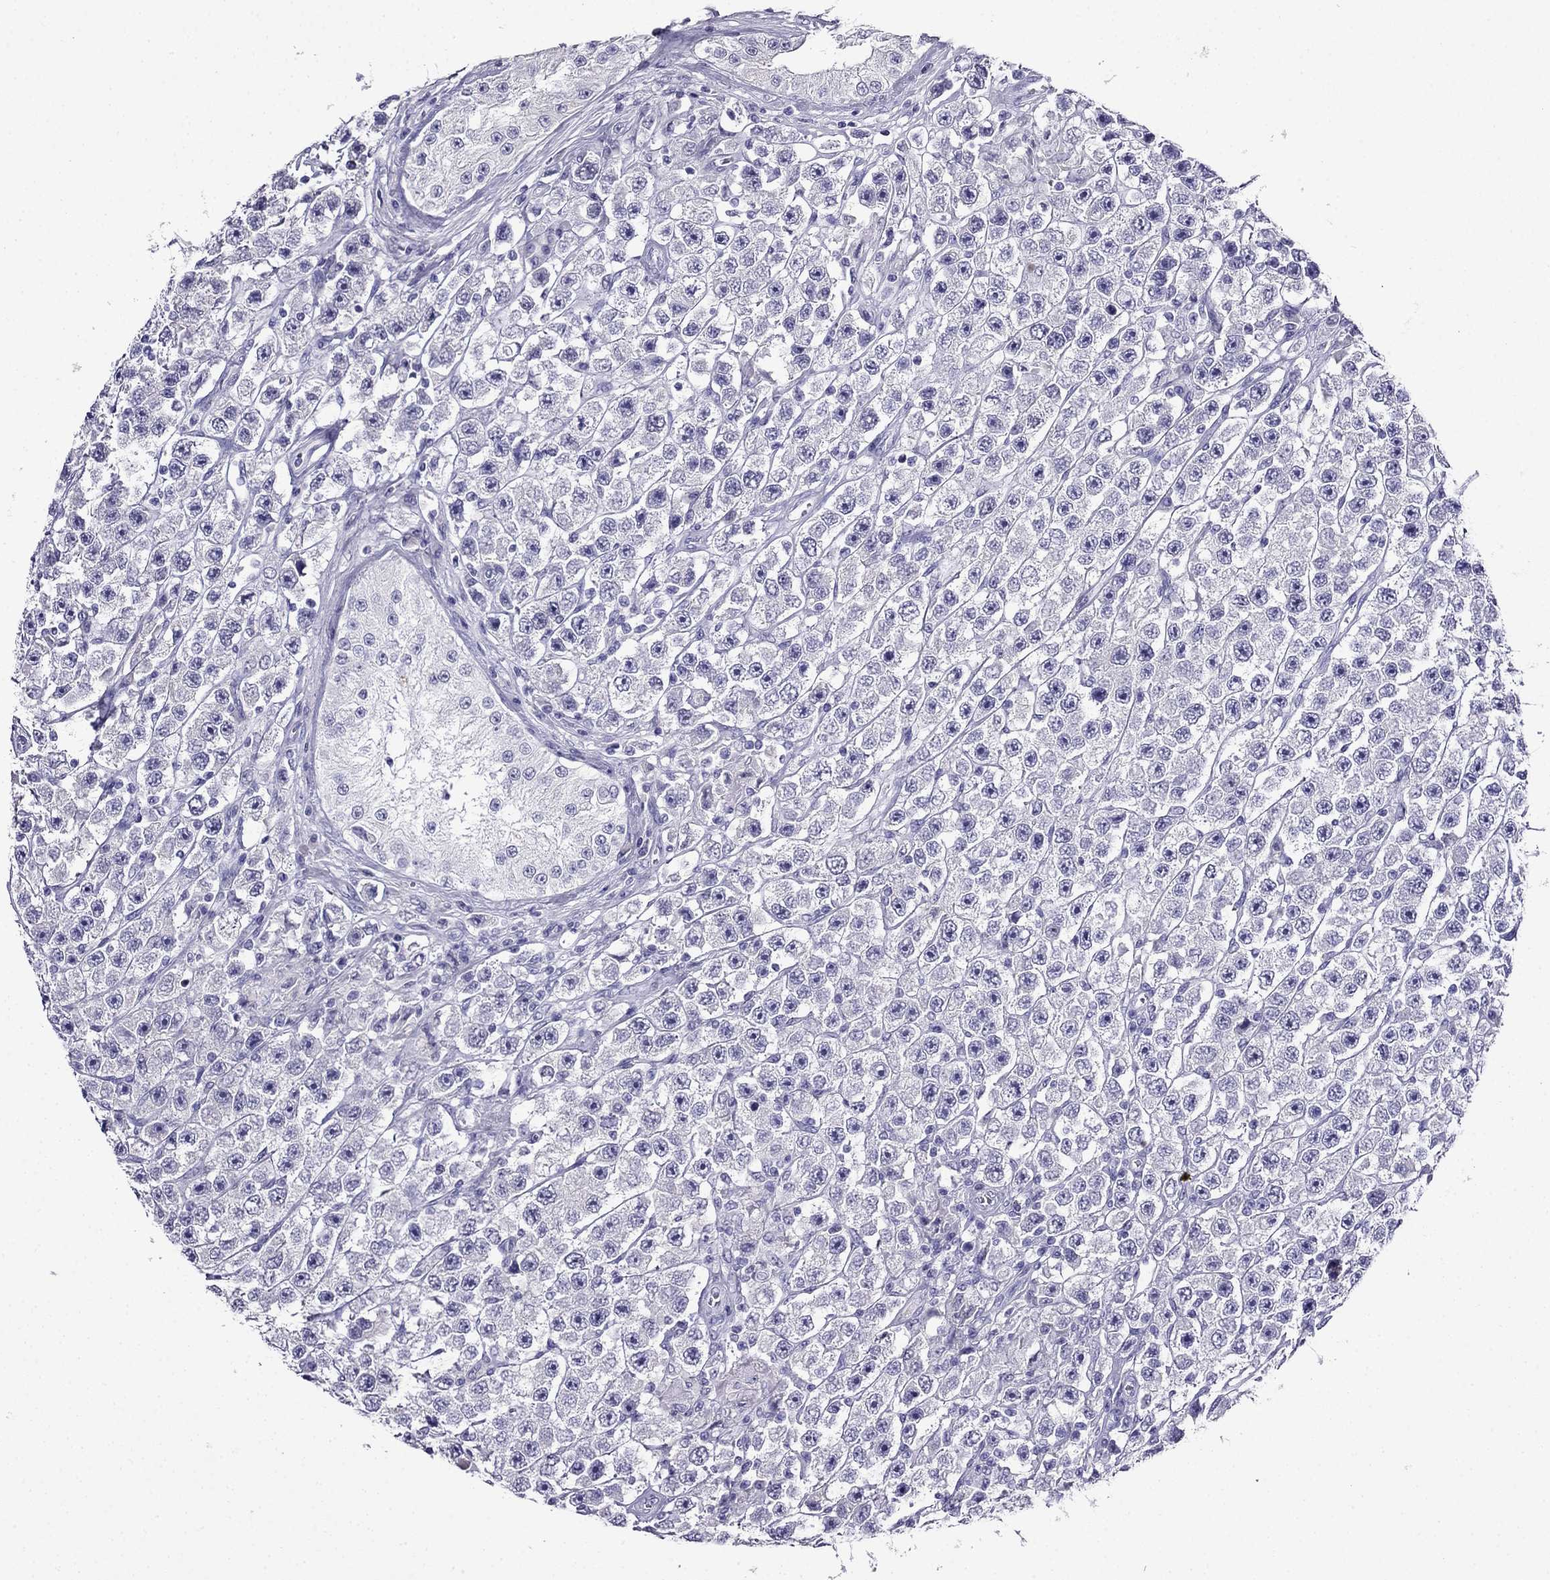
{"staining": {"intensity": "negative", "quantity": "none", "location": "none"}, "tissue": "testis cancer", "cell_type": "Tumor cells", "image_type": "cancer", "snomed": [{"axis": "morphology", "description": "Seminoma, NOS"}, {"axis": "topography", "description": "Testis"}], "caption": "This is an IHC micrograph of testis cancer. There is no positivity in tumor cells.", "gene": "CDHR4", "patient": {"sex": "male", "age": 45}}